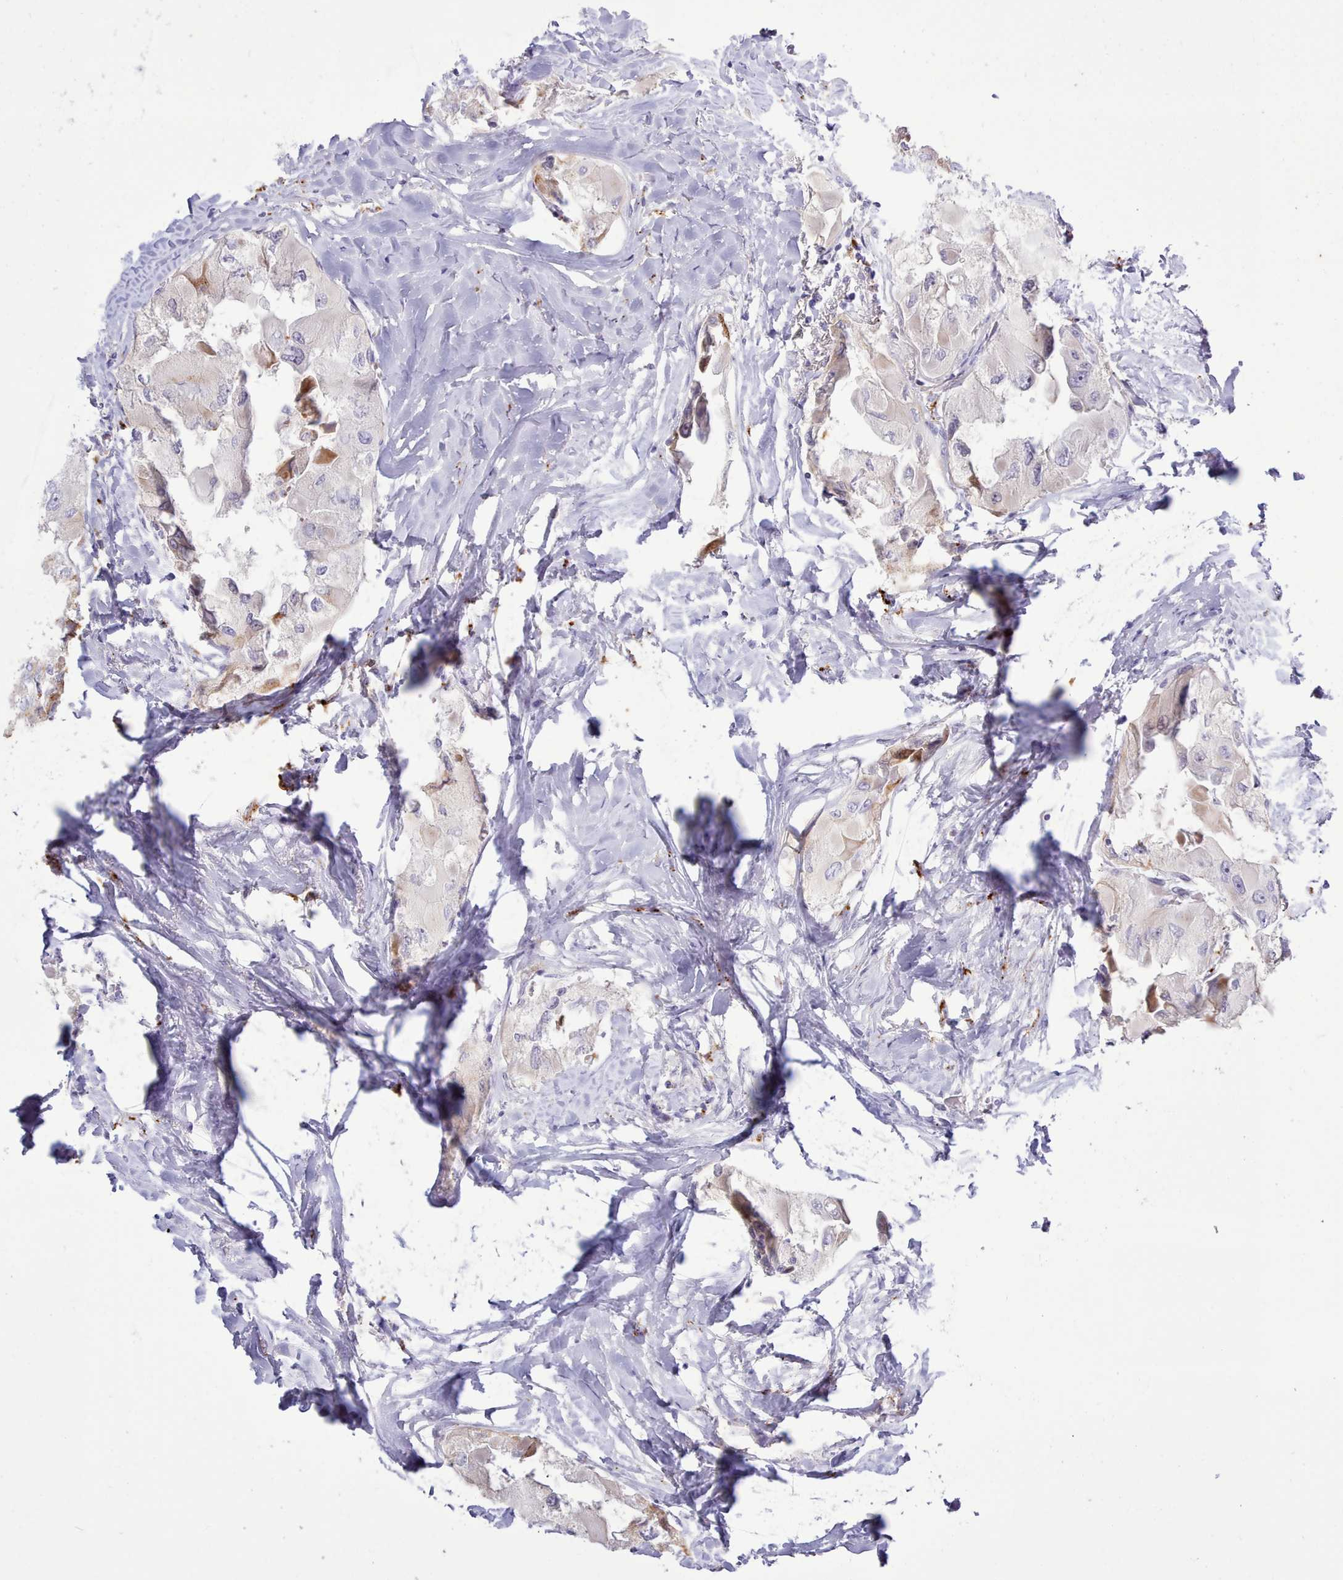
{"staining": {"intensity": "negative", "quantity": "none", "location": "none"}, "tissue": "thyroid cancer", "cell_type": "Tumor cells", "image_type": "cancer", "snomed": [{"axis": "morphology", "description": "Normal tissue, NOS"}, {"axis": "morphology", "description": "Papillary adenocarcinoma, NOS"}, {"axis": "topography", "description": "Thyroid gland"}], "caption": "Immunohistochemical staining of human papillary adenocarcinoma (thyroid) demonstrates no significant positivity in tumor cells. The staining was performed using DAB (3,3'-diaminobenzidine) to visualize the protein expression in brown, while the nuclei were stained in blue with hematoxylin (Magnification: 20x).", "gene": "SRD5A1", "patient": {"sex": "female", "age": 59}}